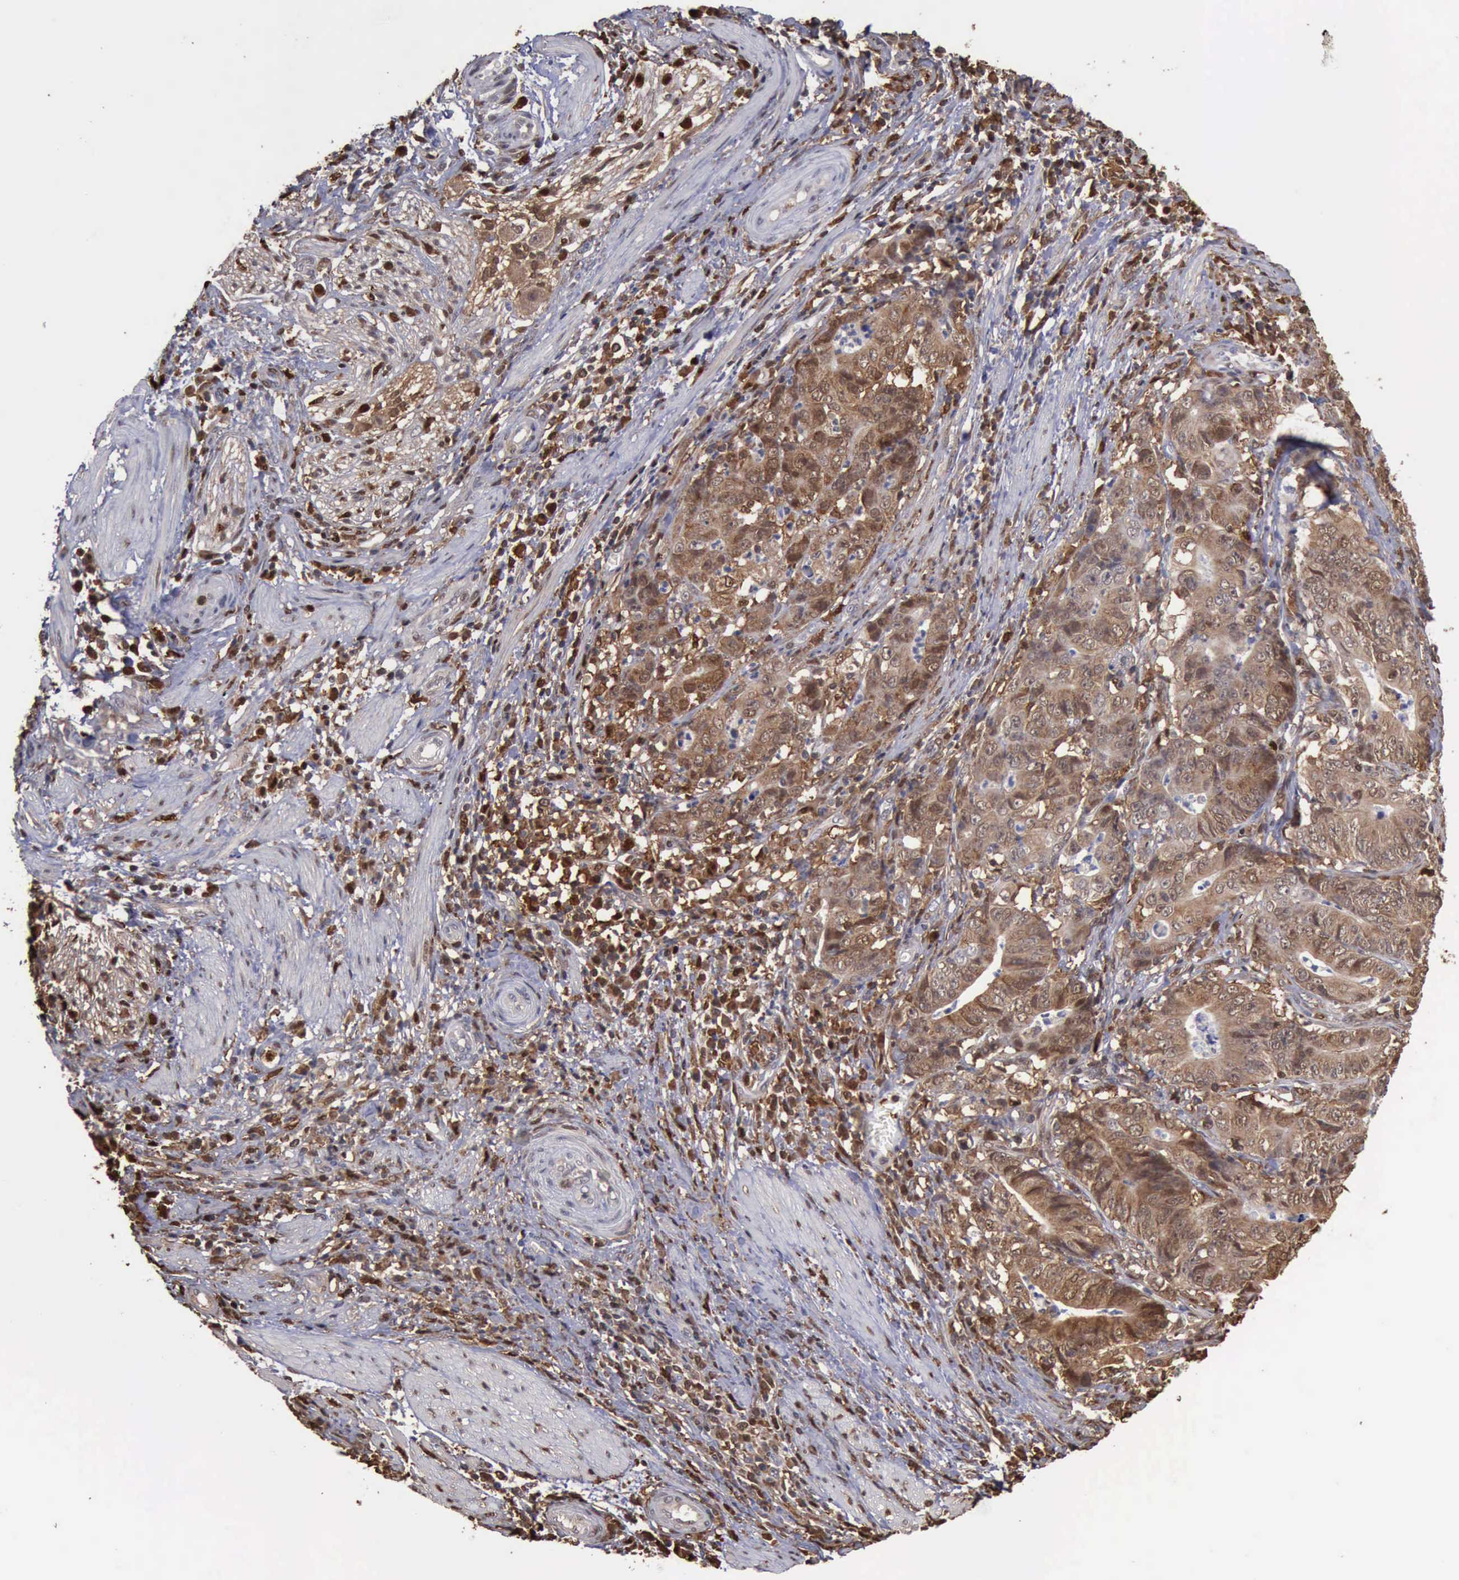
{"staining": {"intensity": "moderate", "quantity": "25%-75%", "location": "cytoplasmic/membranous,nuclear"}, "tissue": "stomach cancer", "cell_type": "Tumor cells", "image_type": "cancer", "snomed": [{"axis": "morphology", "description": "Adenocarcinoma, NOS"}, {"axis": "topography", "description": "Stomach, lower"}], "caption": "The immunohistochemical stain highlights moderate cytoplasmic/membranous and nuclear expression in tumor cells of stomach cancer tissue.", "gene": "STAT1", "patient": {"sex": "female", "age": 86}}